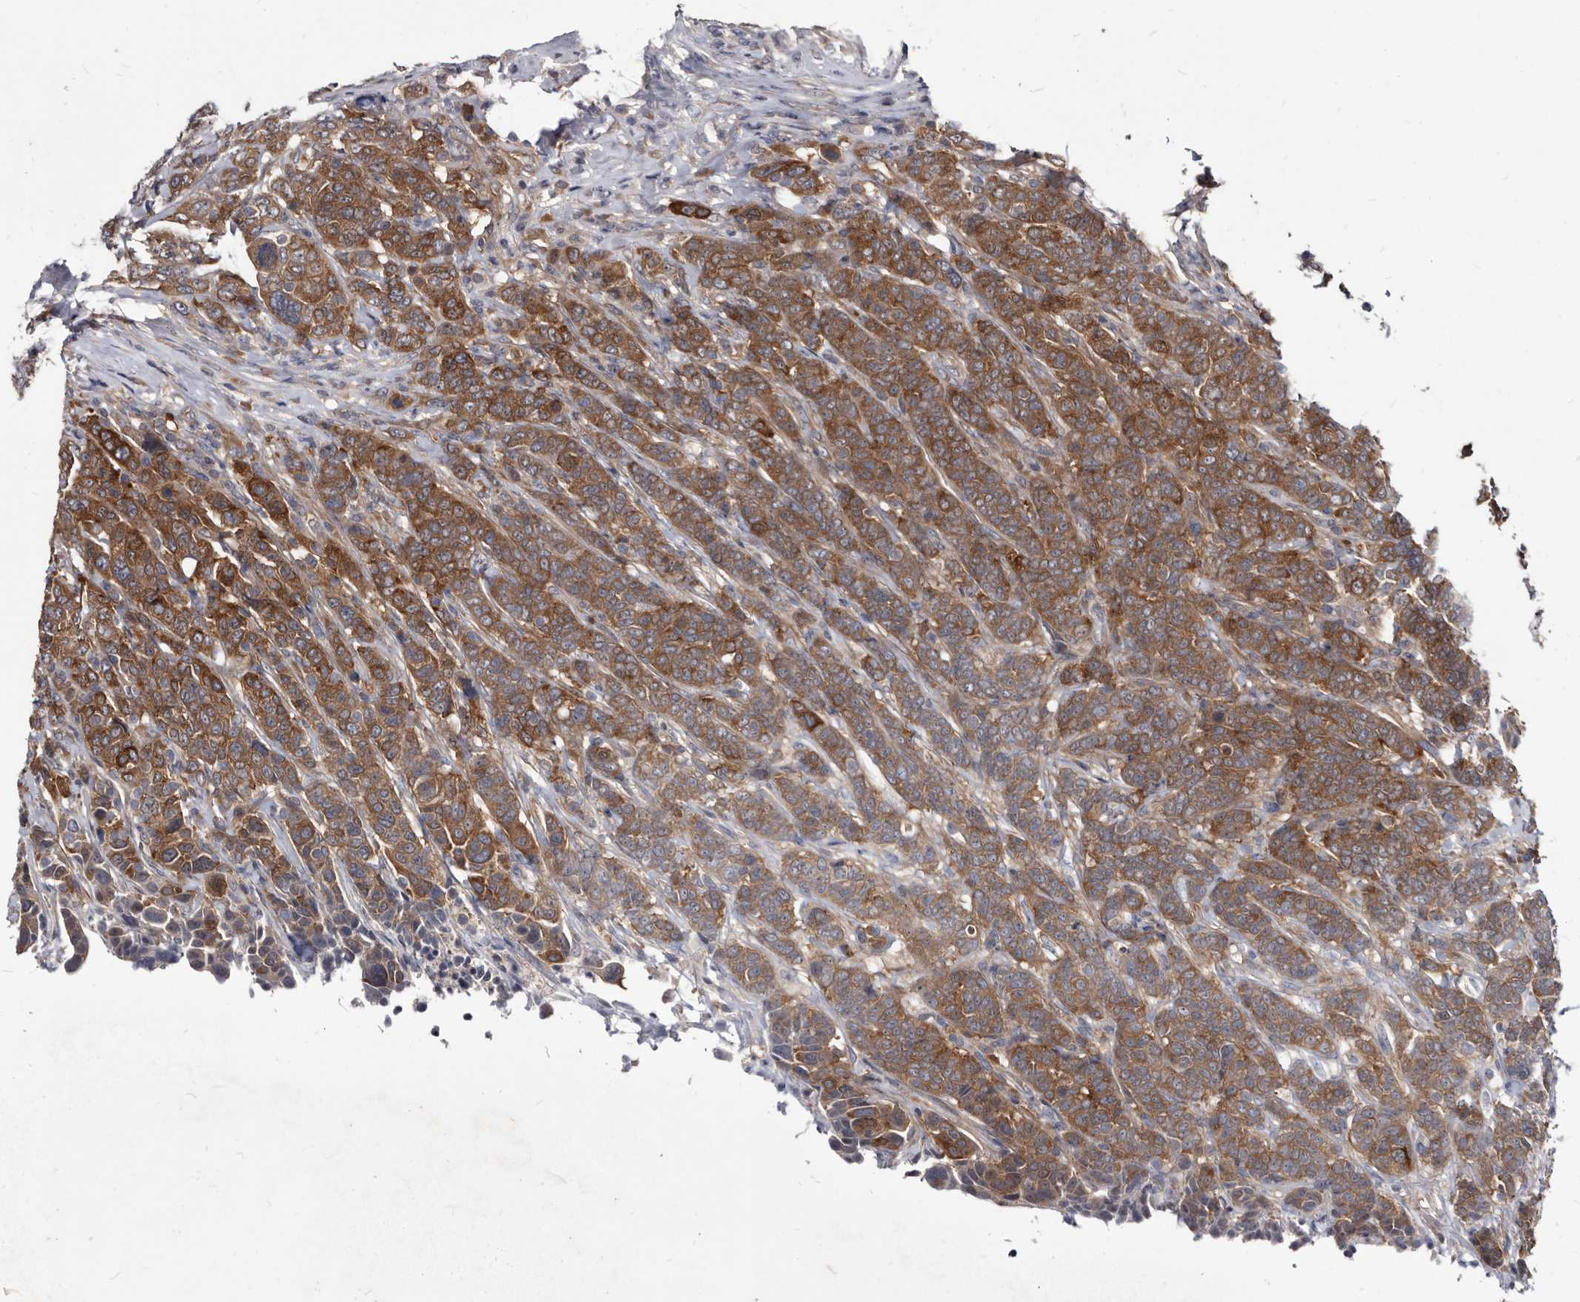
{"staining": {"intensity": "strong", "quantity": ">75%", "location": "cytoplasmic/membranous"}, "tissue": "breast cancer", "cell_type": "Tumor cells", "image_type": "cancer", "snomed": [{"axis": "morphology", "description": "Duct carcinoma"}, {"axis": "topography", "description": "Breast"}], "caption": "IHC (DAB (3,3'-diaminobenzidine)) staining of breast cancer (intraductal carcinoma) exhibits strong cytoplasmic/membranous protein positivity in about >75% of tumor cells. Using DAB (brown) and hematoxylin (blue) stains, captured at high magnification using brightfield microscopy.", "gene": "ABCF2", "patient": {"sex": "female", "age": 37}}